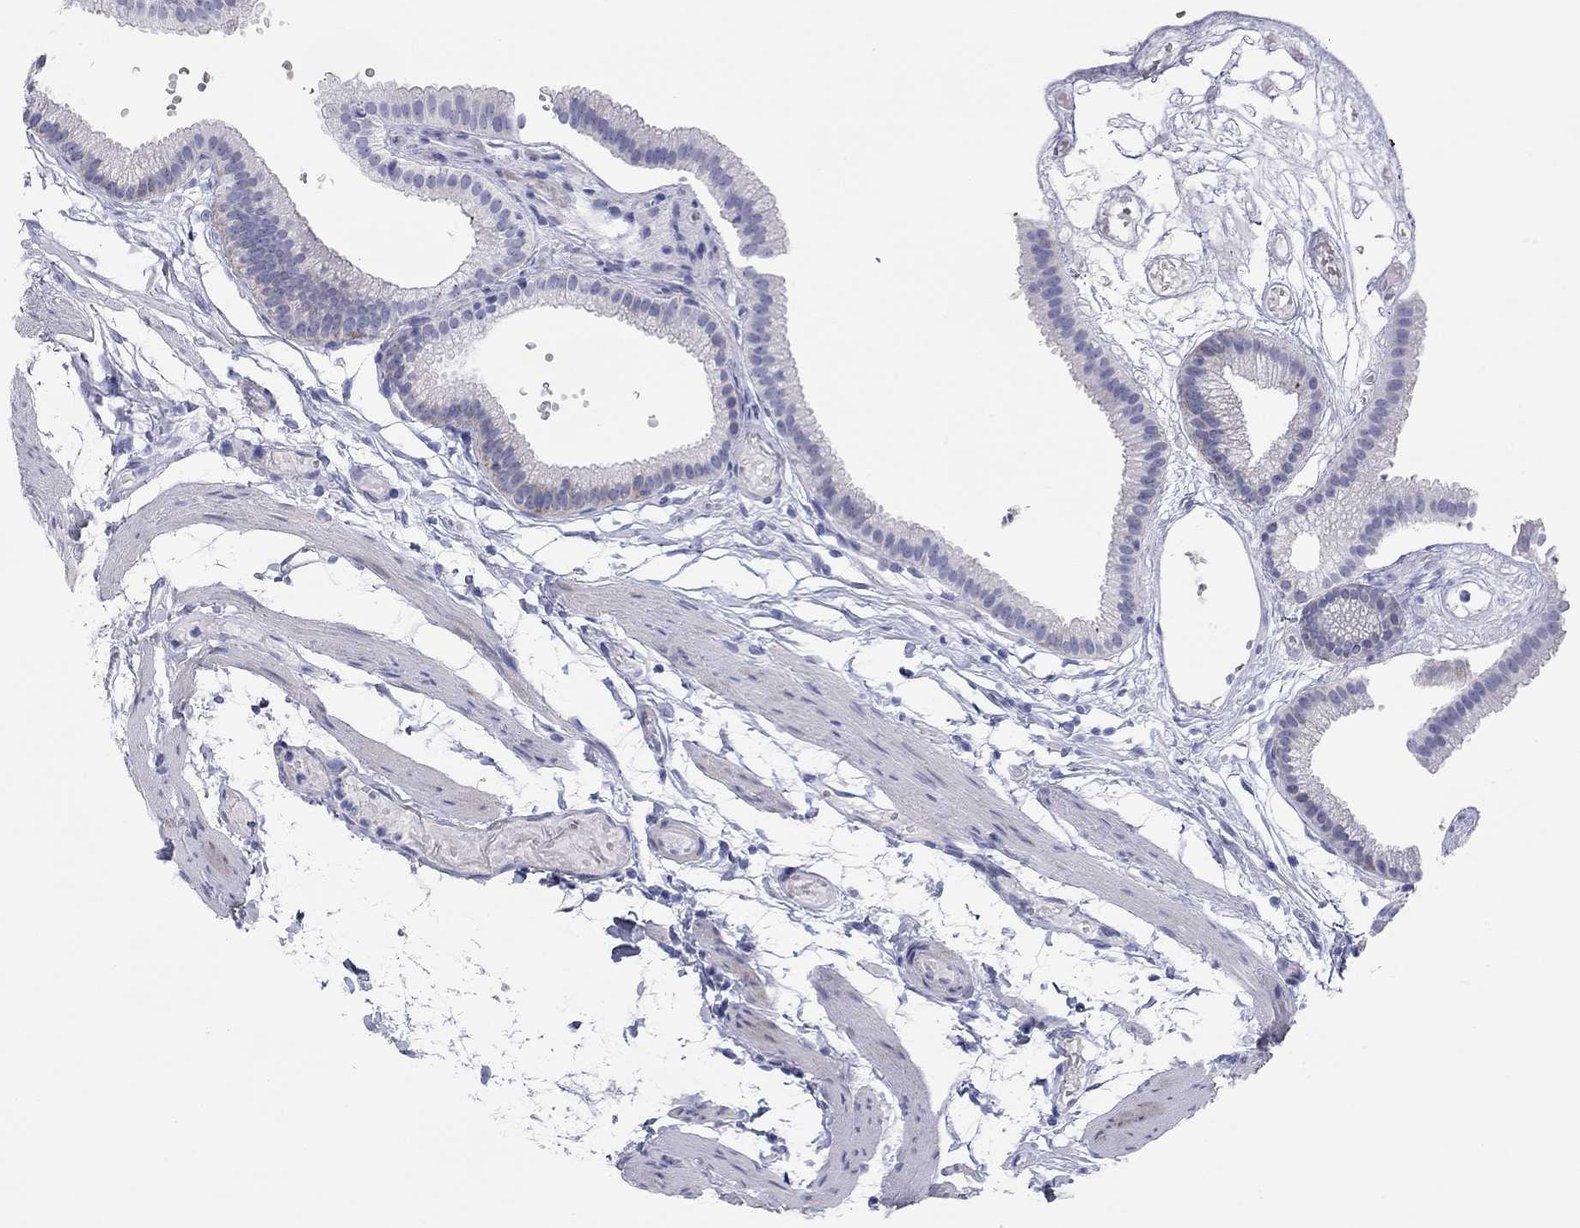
{"staining": {"intensity": "negative", "quantity": "none", "location": "none"}, "tissue": "gallbladder", "cell_type": "Glandular cells", "image_type": "normal", "snomed": [{"axis": "morphology", "description": "Normal tissue, NOS"}, {"axis": "topography", "description": "Gallbladder"}], "caption": "DAB (3,3'-diaminobenzidine) immunohistochemical staining of normal human gallbladder exhibits no significant expression in glandular cells.", "gene": "CHI3L2", "patient": {"sex": "female", "age": 45}}